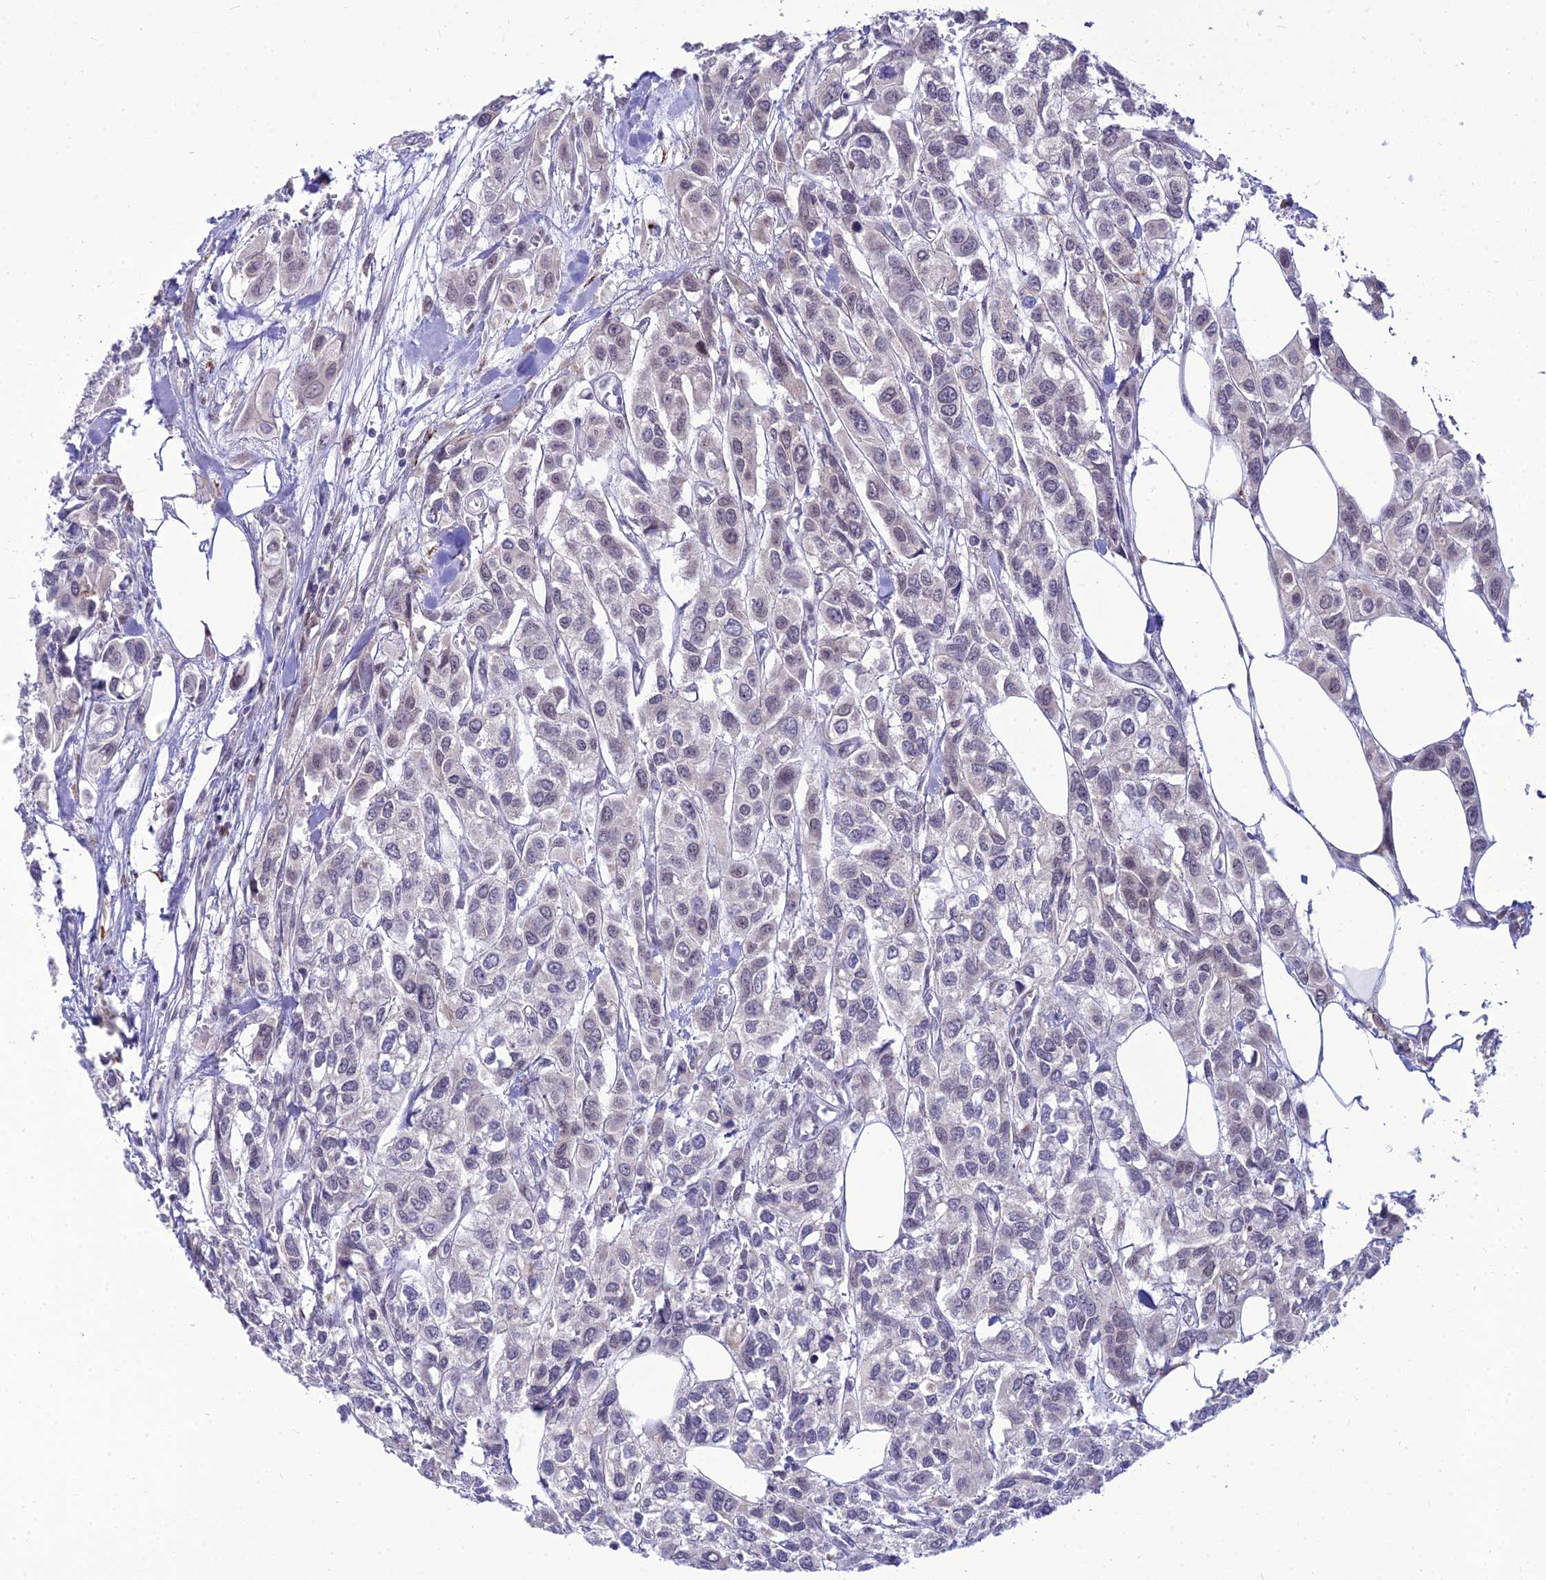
{"staining": {"intensity": "negative", "quantity": "none", "location": "none"}, "tissue": "urothelial cancer", "cell_type": "Tumor cells", "image_type": "cancer", "snomed": [{"axis": "morphology", "description": "Urothelial carcinoma, High grade"}, {"axis": "topography", "description": "Urinary bladder"}], "caption": "Tumor cells are negative for brown protein staining in urothelial carcinoma (high-grade).", "gene": "C6orf163", "patient": {"sex": "male", "age": 67}}